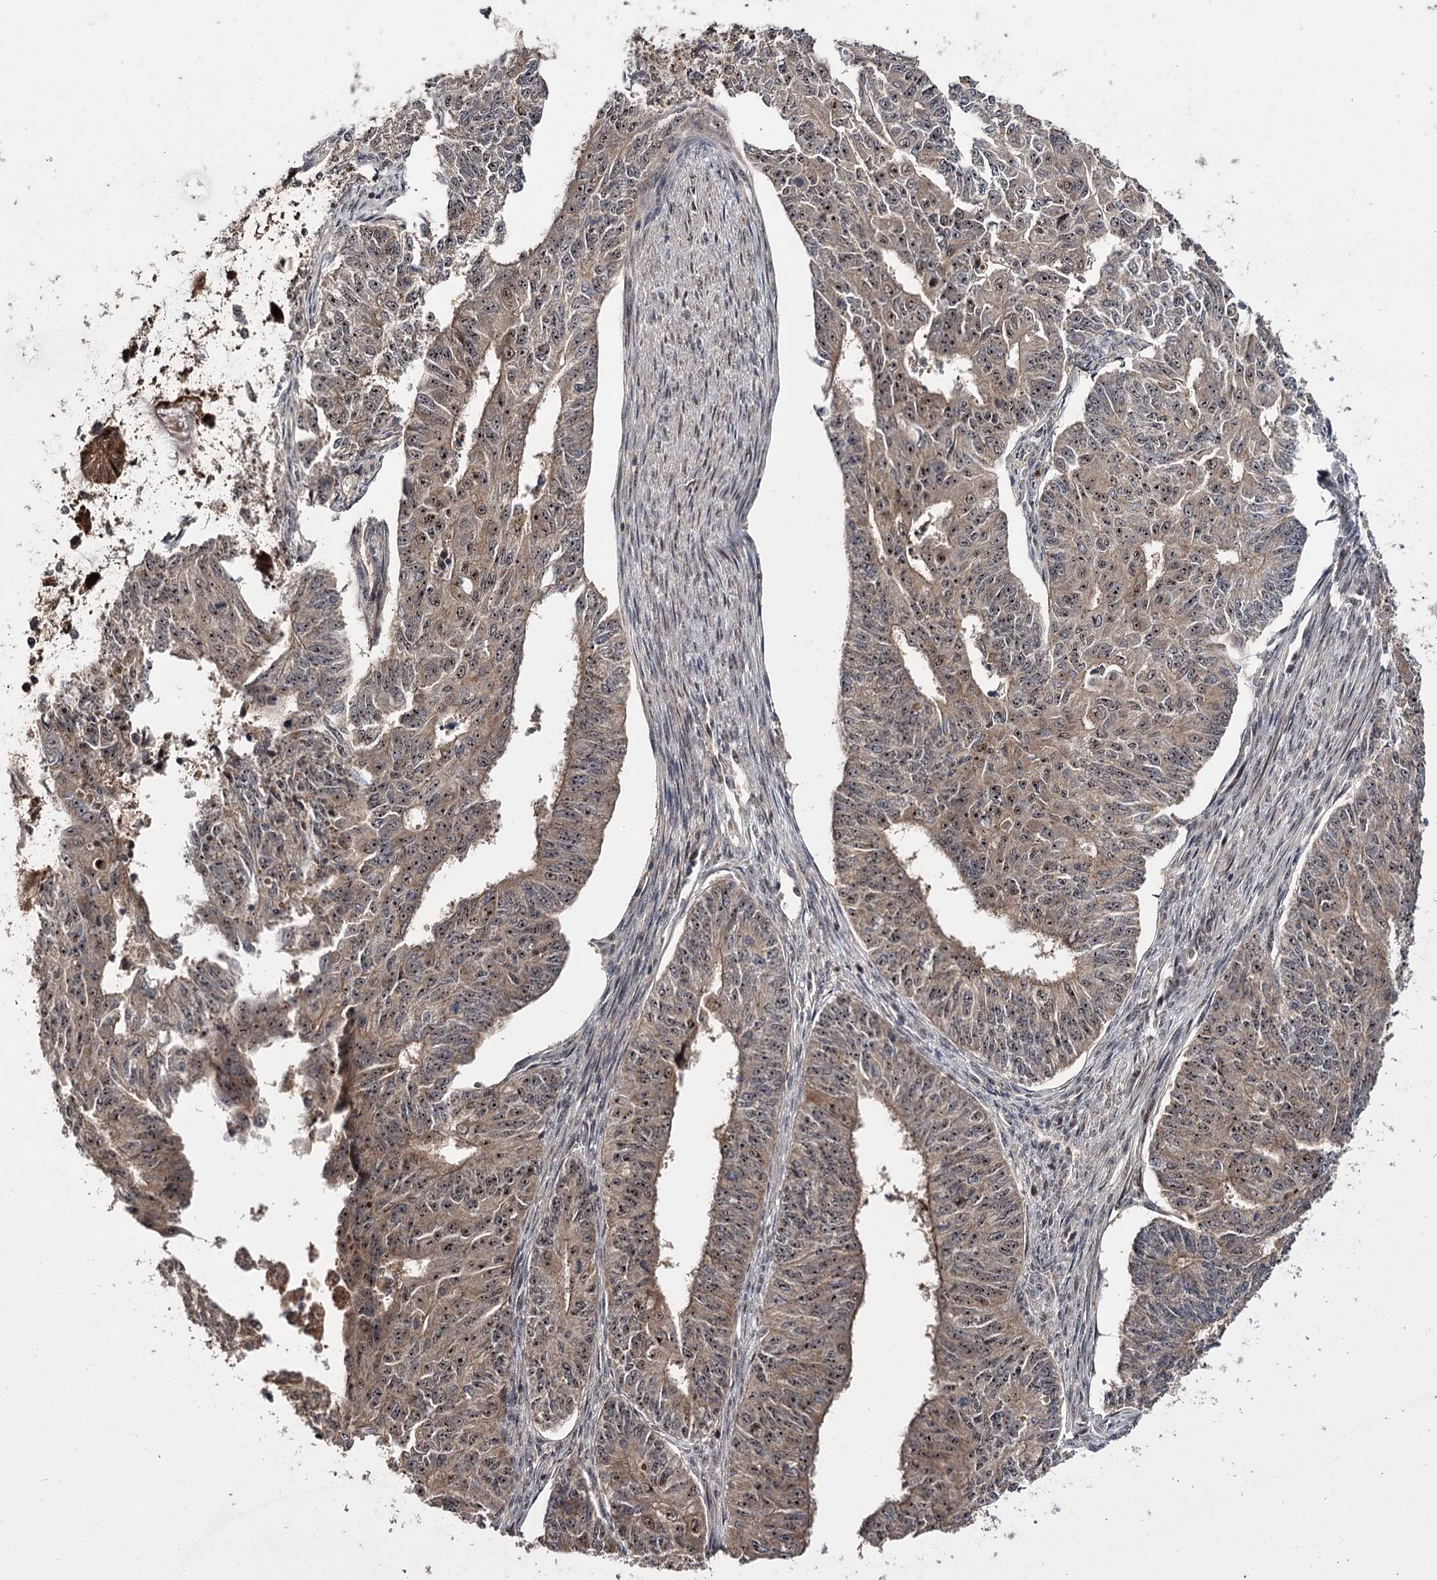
{"staining": {"intensity": "moderate", "quantity": ">75%", "location": "cytoplasmic/membranous,nuclear"}, "tissue": "endometrial cancer", "cell_type": "Tumor cells", "image_type": "cancer", "snomed": [{"axis": "morphology", "description": "Adenocarcinoma, NOS"}, {"axis": "topography", "description": "Endometrium"}], "caption": "Brown immunohistochemical staining in human endometrial cancer exhibits moderate cytoplasmic/membranous and nuclear staining in approximately >75% of tumor cells.", "gene": "MKNK2", "patient": {"sex": "female", "age": 32}}